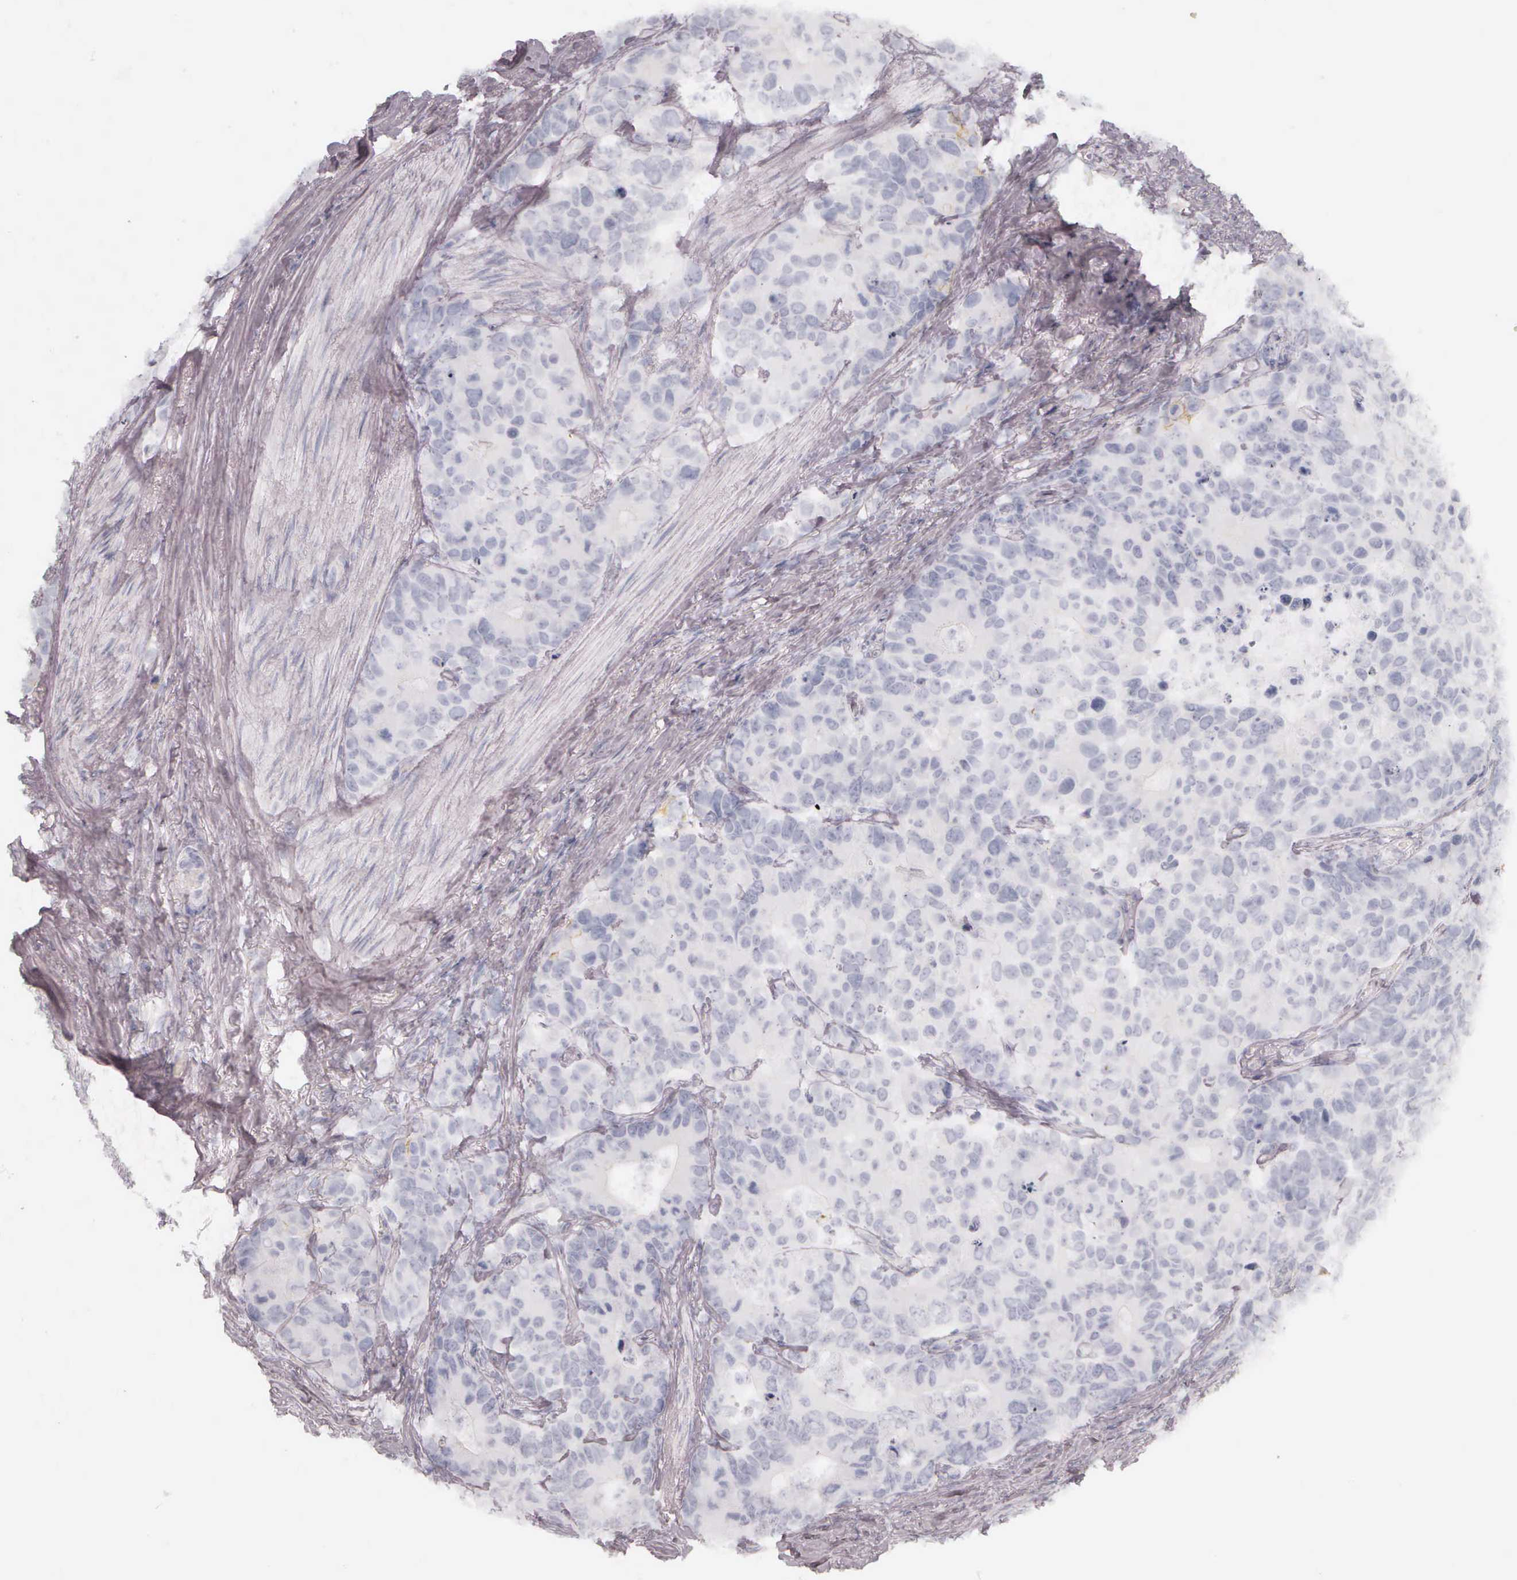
{"staining": {"intensity": "negative", "quantity": "none", "location": "none"}, "tissue": "stomach cancer", "cell_type": "Tumor cells", "image_type": "cancer", "snomed": [{"axis": "morphology", "description": "Adenocarcinoma, NOS"}, {"axis": "topography", "description": "Stomach, upper"}], "caption": "DAB immunohistochemical staining of human stomach cancer (adenocarcinoma) shows no significant staining in tumor cells. (IHC, brightfield microscopy, high magnification).", "gene": "KRT14", "patient": {"sex": "male", "age": 71}}